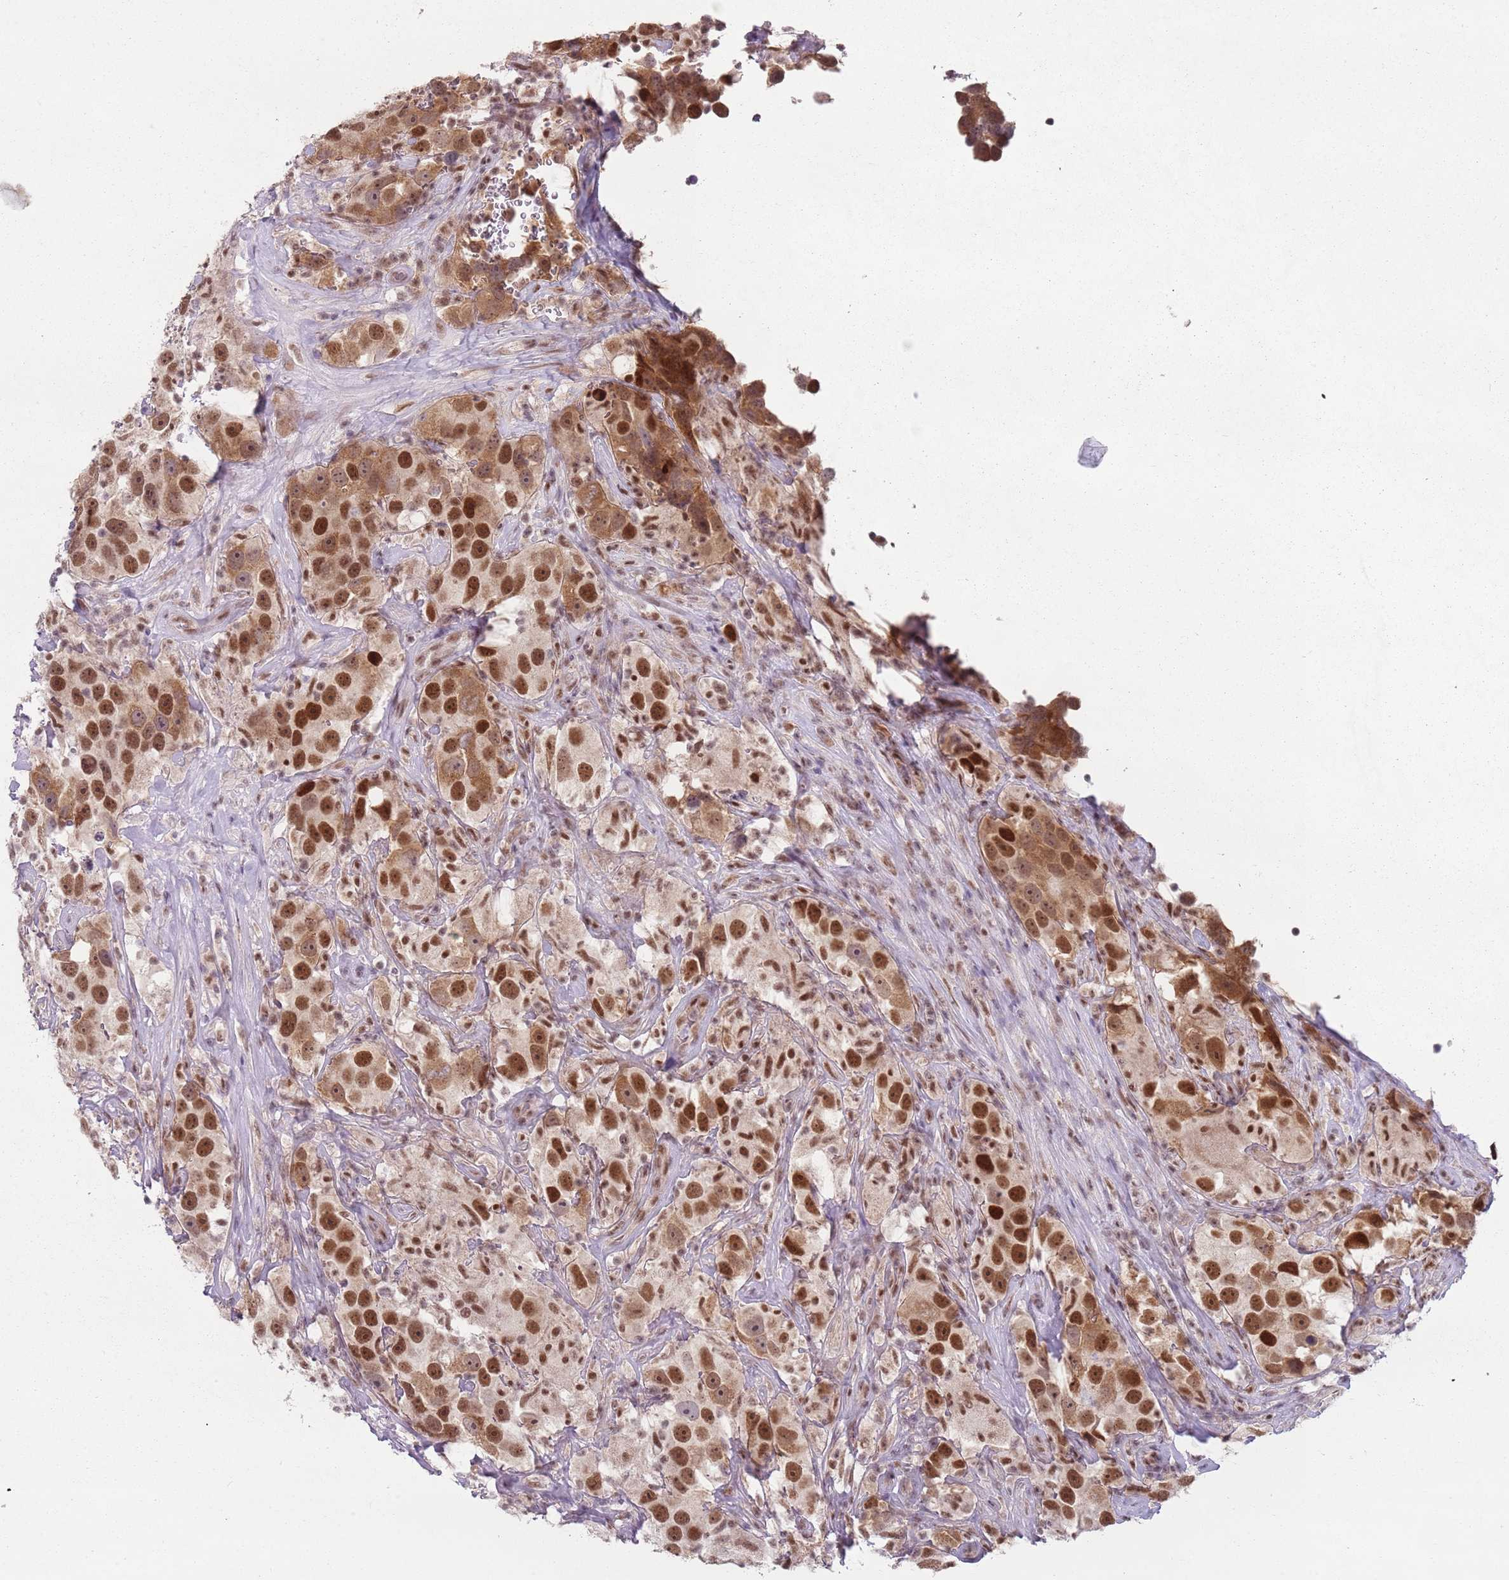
{"staining": {"intensity": "strong", "quantity": "25%-75%", "location": "nuclear"}, "tissue": "testis cancer", "cell_type": "Tumor cells", "image_type": "cancer", "snomed": [{"axis": "morphology", "description": "Seminoma, NOS"}, {"axis": "topography", "description": "Testis"}], "caption": "An immunohistochemistry micrograph of tumor tissue is shown. Protein staining in brown labels strong nuclear positivity in seminoma (testis) within tumor cells.", "gene": "SMARCAL1", "patient": {"sex": "male", "age": 49}}